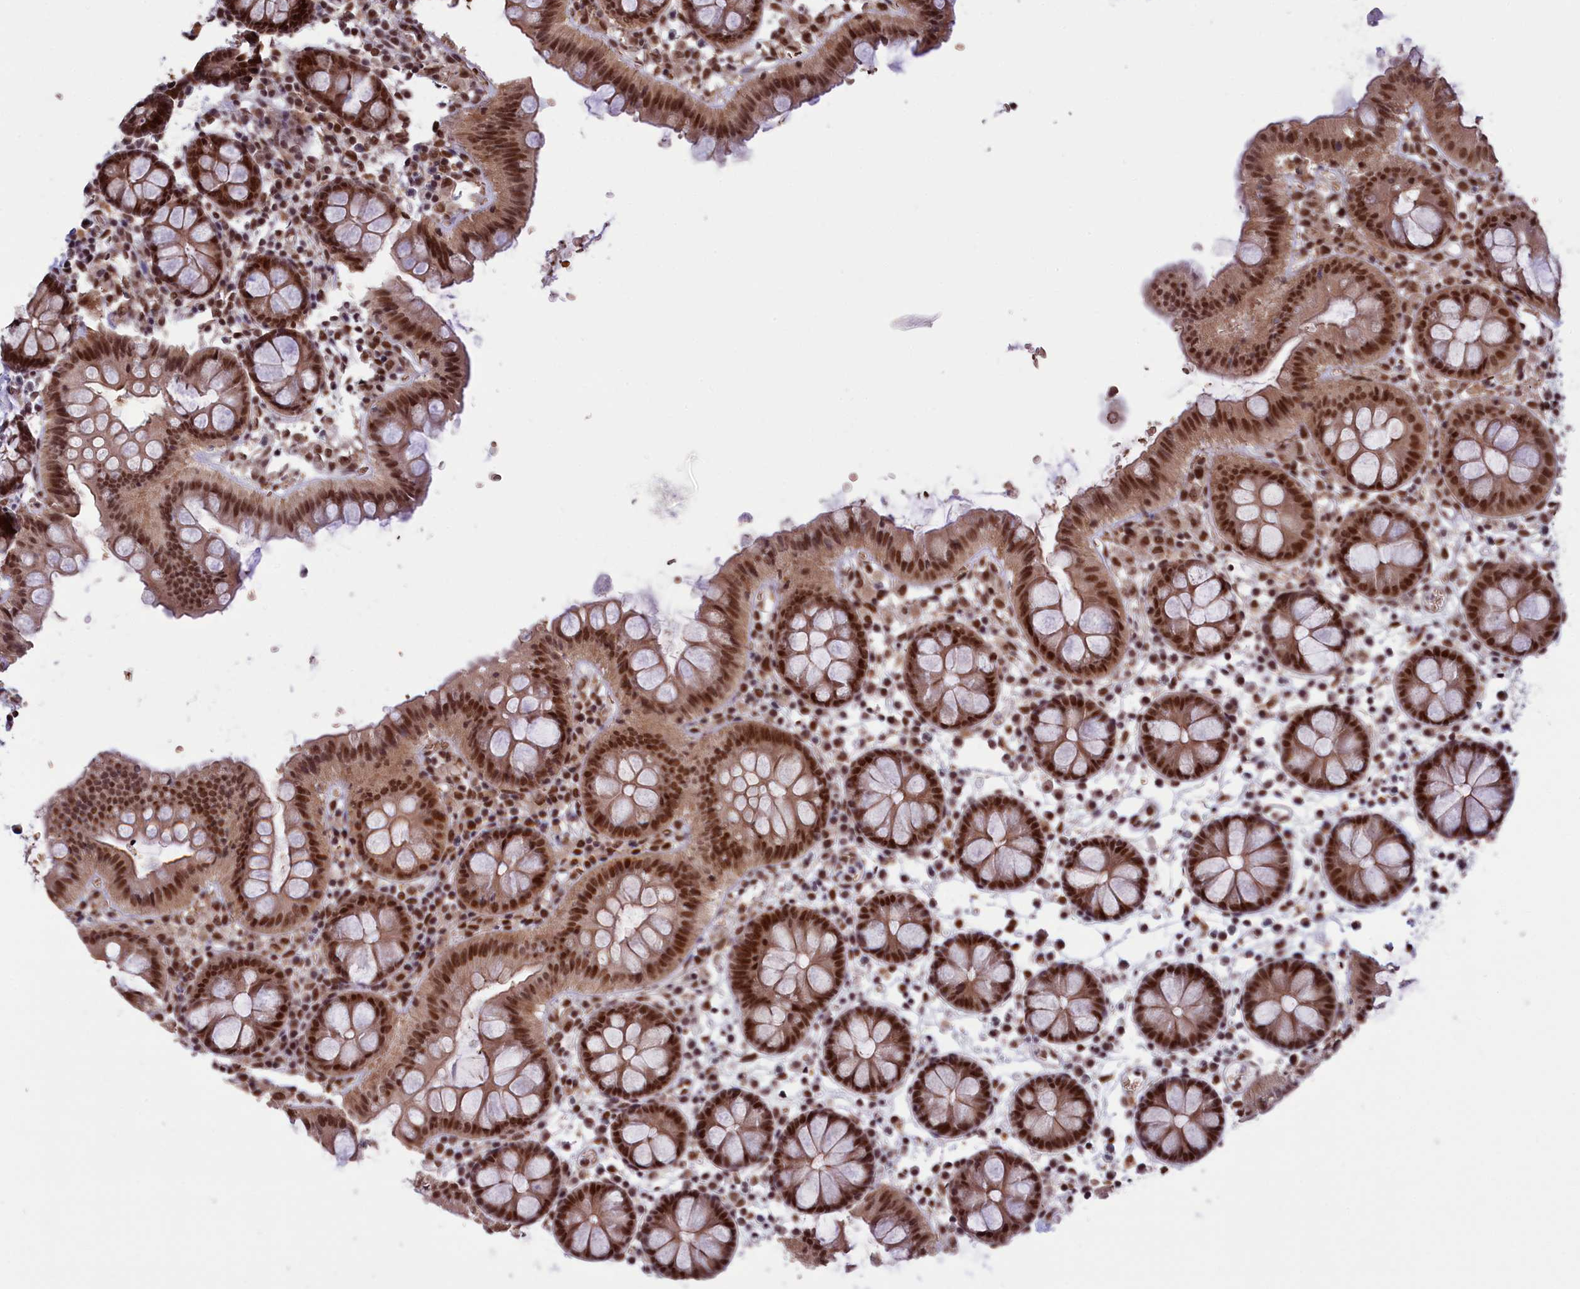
{"staining": {"intensity": "moderate", "quantity": ">75%", "location": "nuclear"}, "tissue": "colon", "cell_type": "Endothelial cells", "image_type": "normal", "snomed": [{"axis": "morphology", "description": "Normal tissue, NOS"}, {"axis": "topography", "description": "Colon"}], "caption": "Approximately >75% of endothelial cells in benign human colon reveal moderate nuclear protein expression as visualized by brown immunohistochemical staining.", "gene": "MPHOSPH8", "patient": {"sex": "male", "age": 75}}